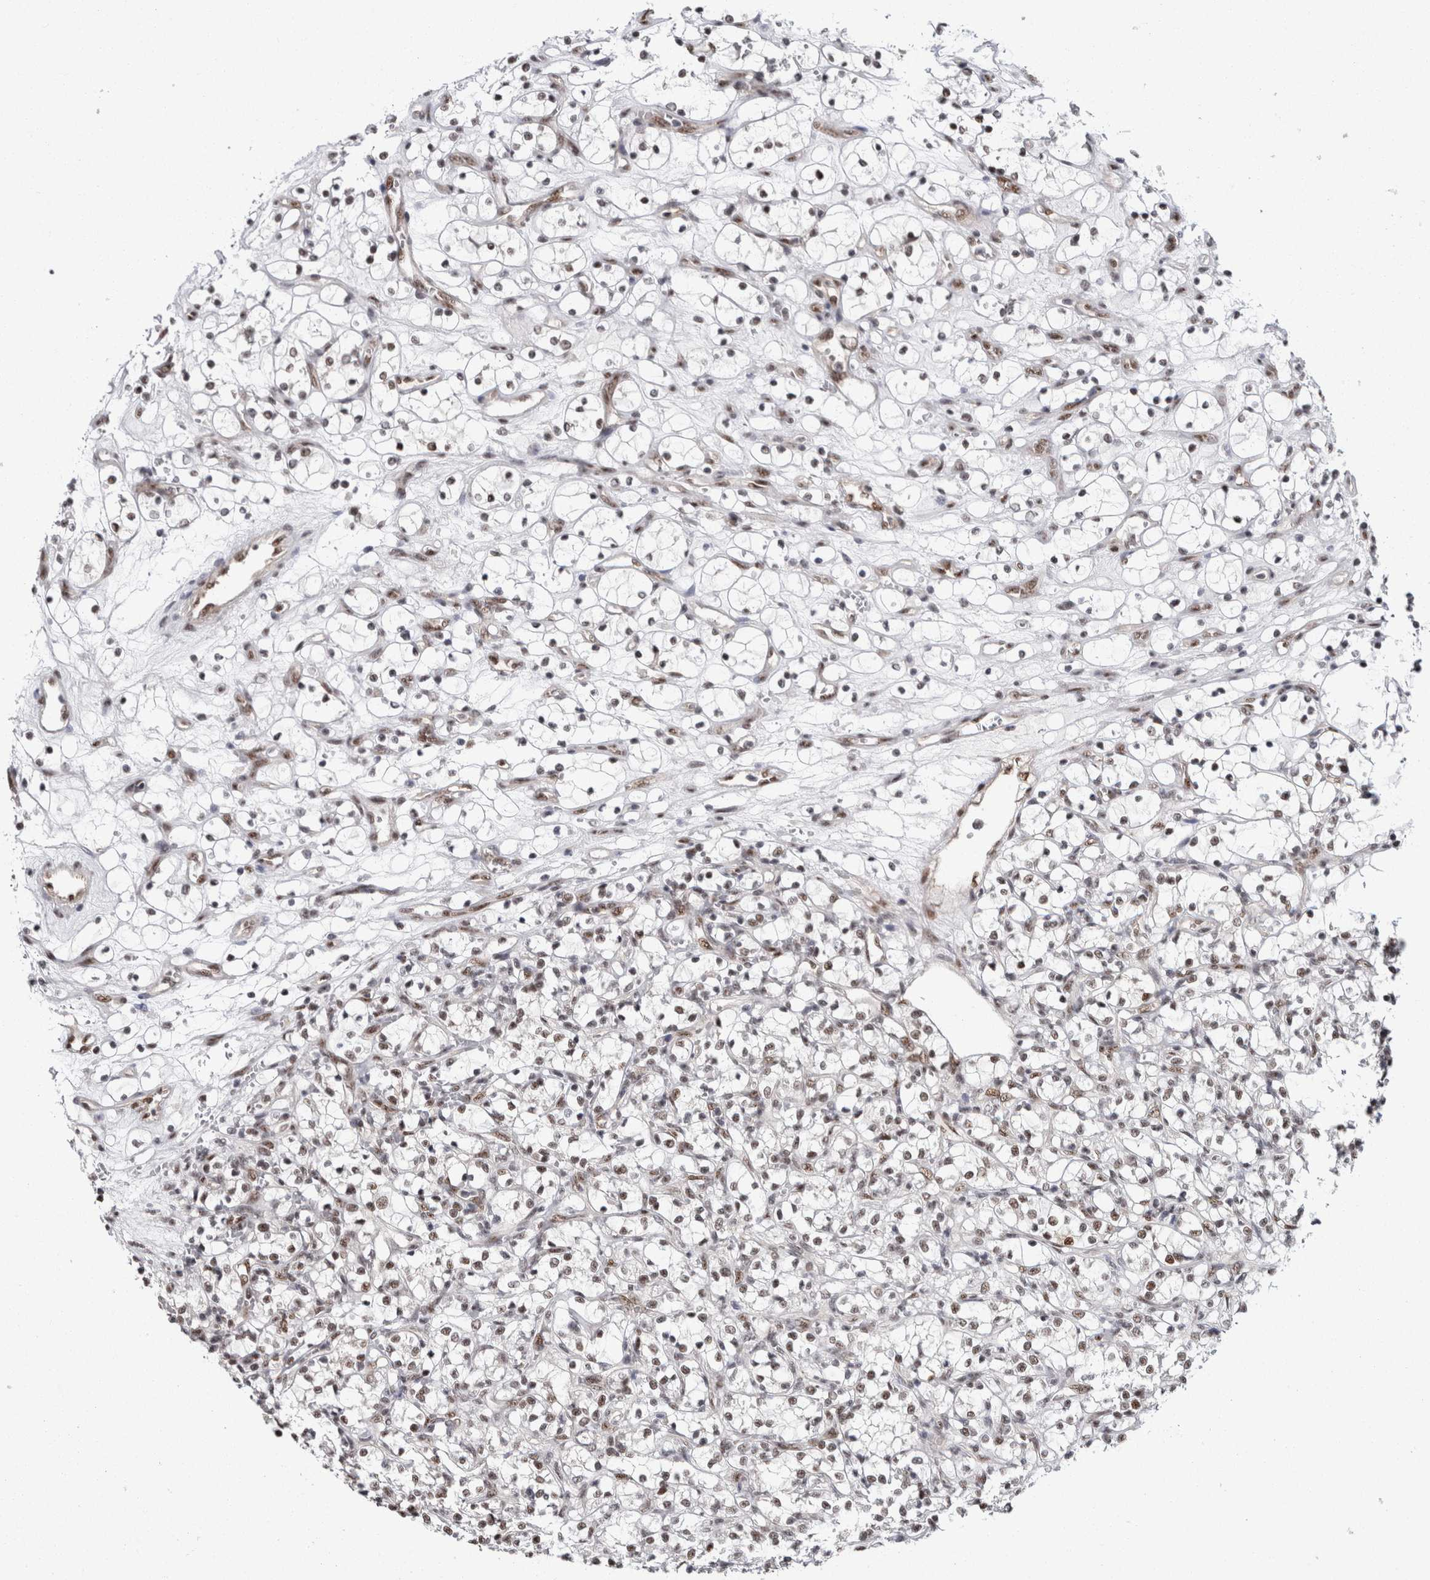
{"staining": {"intensity": "moderate", "quantity": ">75%", "location": "nuclear"}, "tissue": "renal cancer", "cell_type": "Tumor cells", "image_type": "cancer", "snomed": [{"axis": "morphology", "description": "Adenocarcinoma, NOS"}, {"axis": "topography", "description": "Kidney"}], "caption": "Immunohistochemistry (IHC) staining of renal cancer, which demonstrates medium levels of moderate nuclear expression in approximately >75% of tumor cells indicating moderate nuclear protein expression. The staining was performed using DAB (3,3'-diaminobenzidine) (brown) for protein detection and nuclei were counterstained in hematoxylin (blue).", "gene": "MKNK1", "patient": {"sex": "female", "age": 69}}